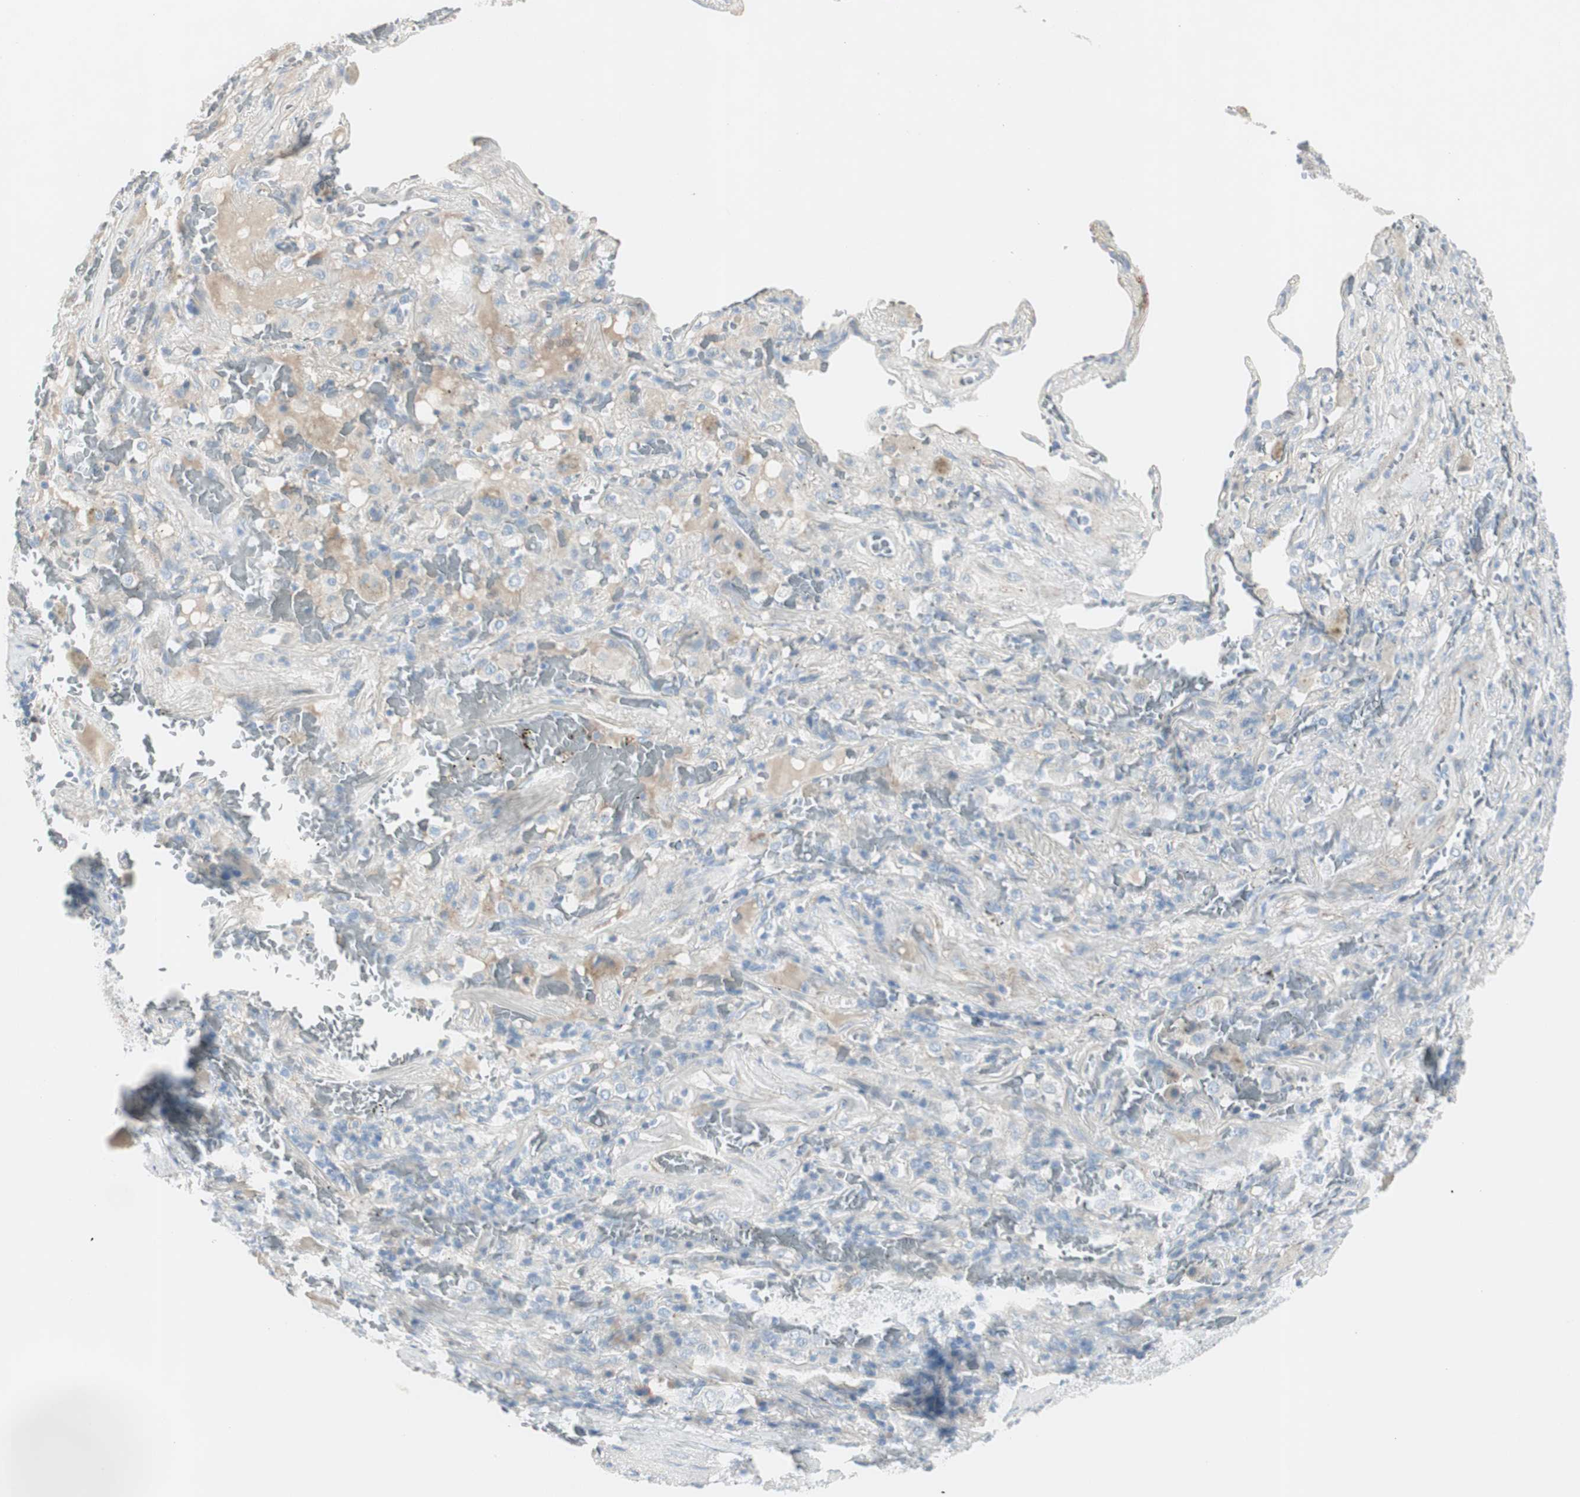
{"staining": {"intensity": "negative", "quantity": "none", "location": "none"}, "tissue": "lung cancer", "cell_type": "Tumor cells", "image_type": "cancer", "snomed": [{"axis": "morphology", "description": "Squamous cell carcinoma, NOS"}, {"axis": "topography", "description": "Lung"}], "caption": "There is no significant staining in tumor cells of lung cancer (squamous cell carcinoma).", "gene": "CACNA2D1", "patient": {"sex": "male", "age": 57}}